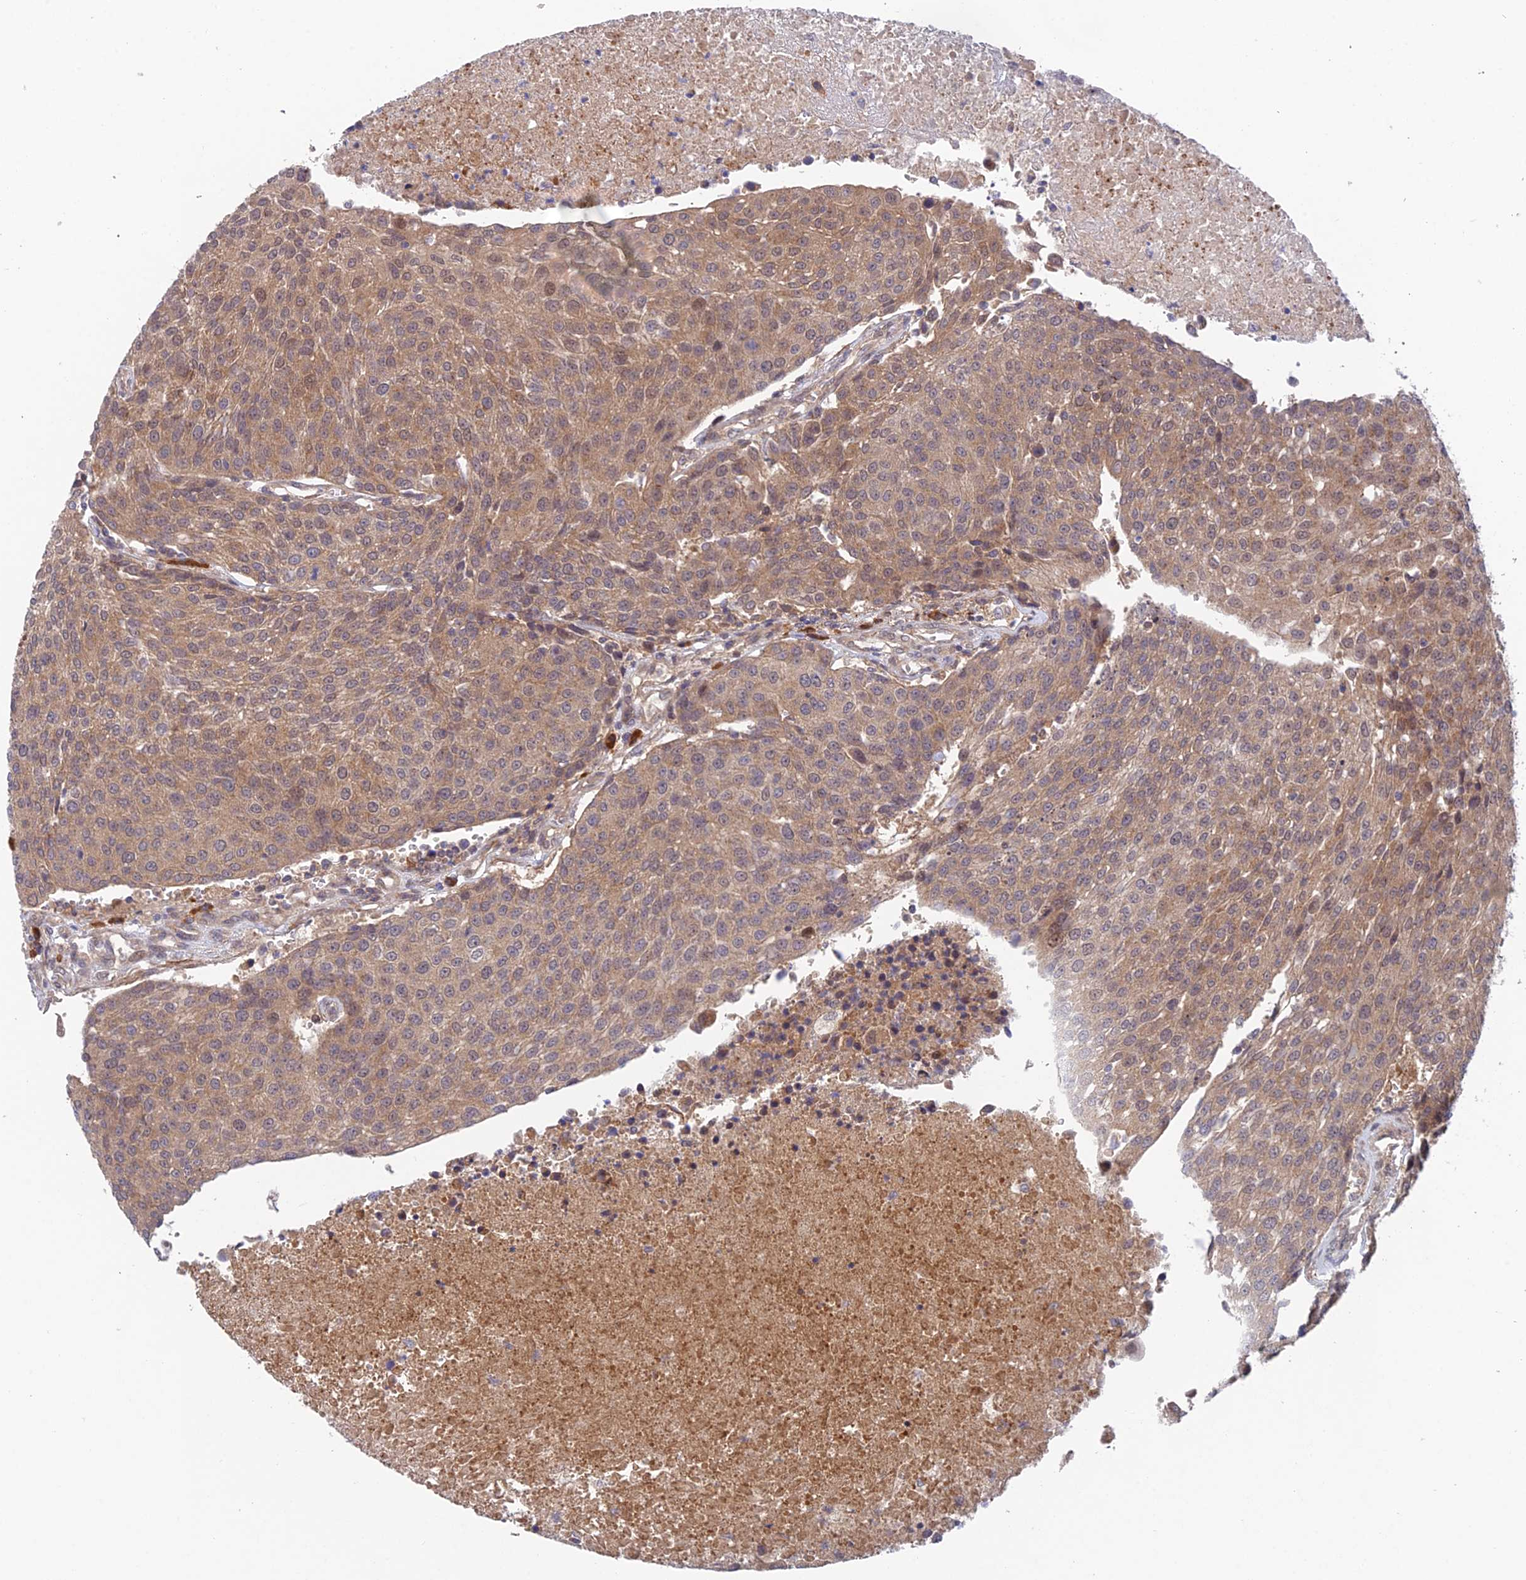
{"staining": {"intensity": "moderate", "quantity": ">75%", "location": "cytoplasmic/membranous,nuclear"}, "tissue": "urothelial cancer", "cell_type": "Tumor cells", "image_type": "cancer", "snomed": [{"axis": "morphology", "description": "Urothelial carcinoma, High grade"}, {"axis": "topography", "description": "Urinary bladder"}], "caption": "Tumor cells reveal medium levels of moderate cytoplasmic/membranous and nuclear staining in about >75% of cells in human urothelial cancer. (IHC, brightfield microscopy, high magnification).", "gene": "UROS", "patient": {"sex": "female", "age": 85}}